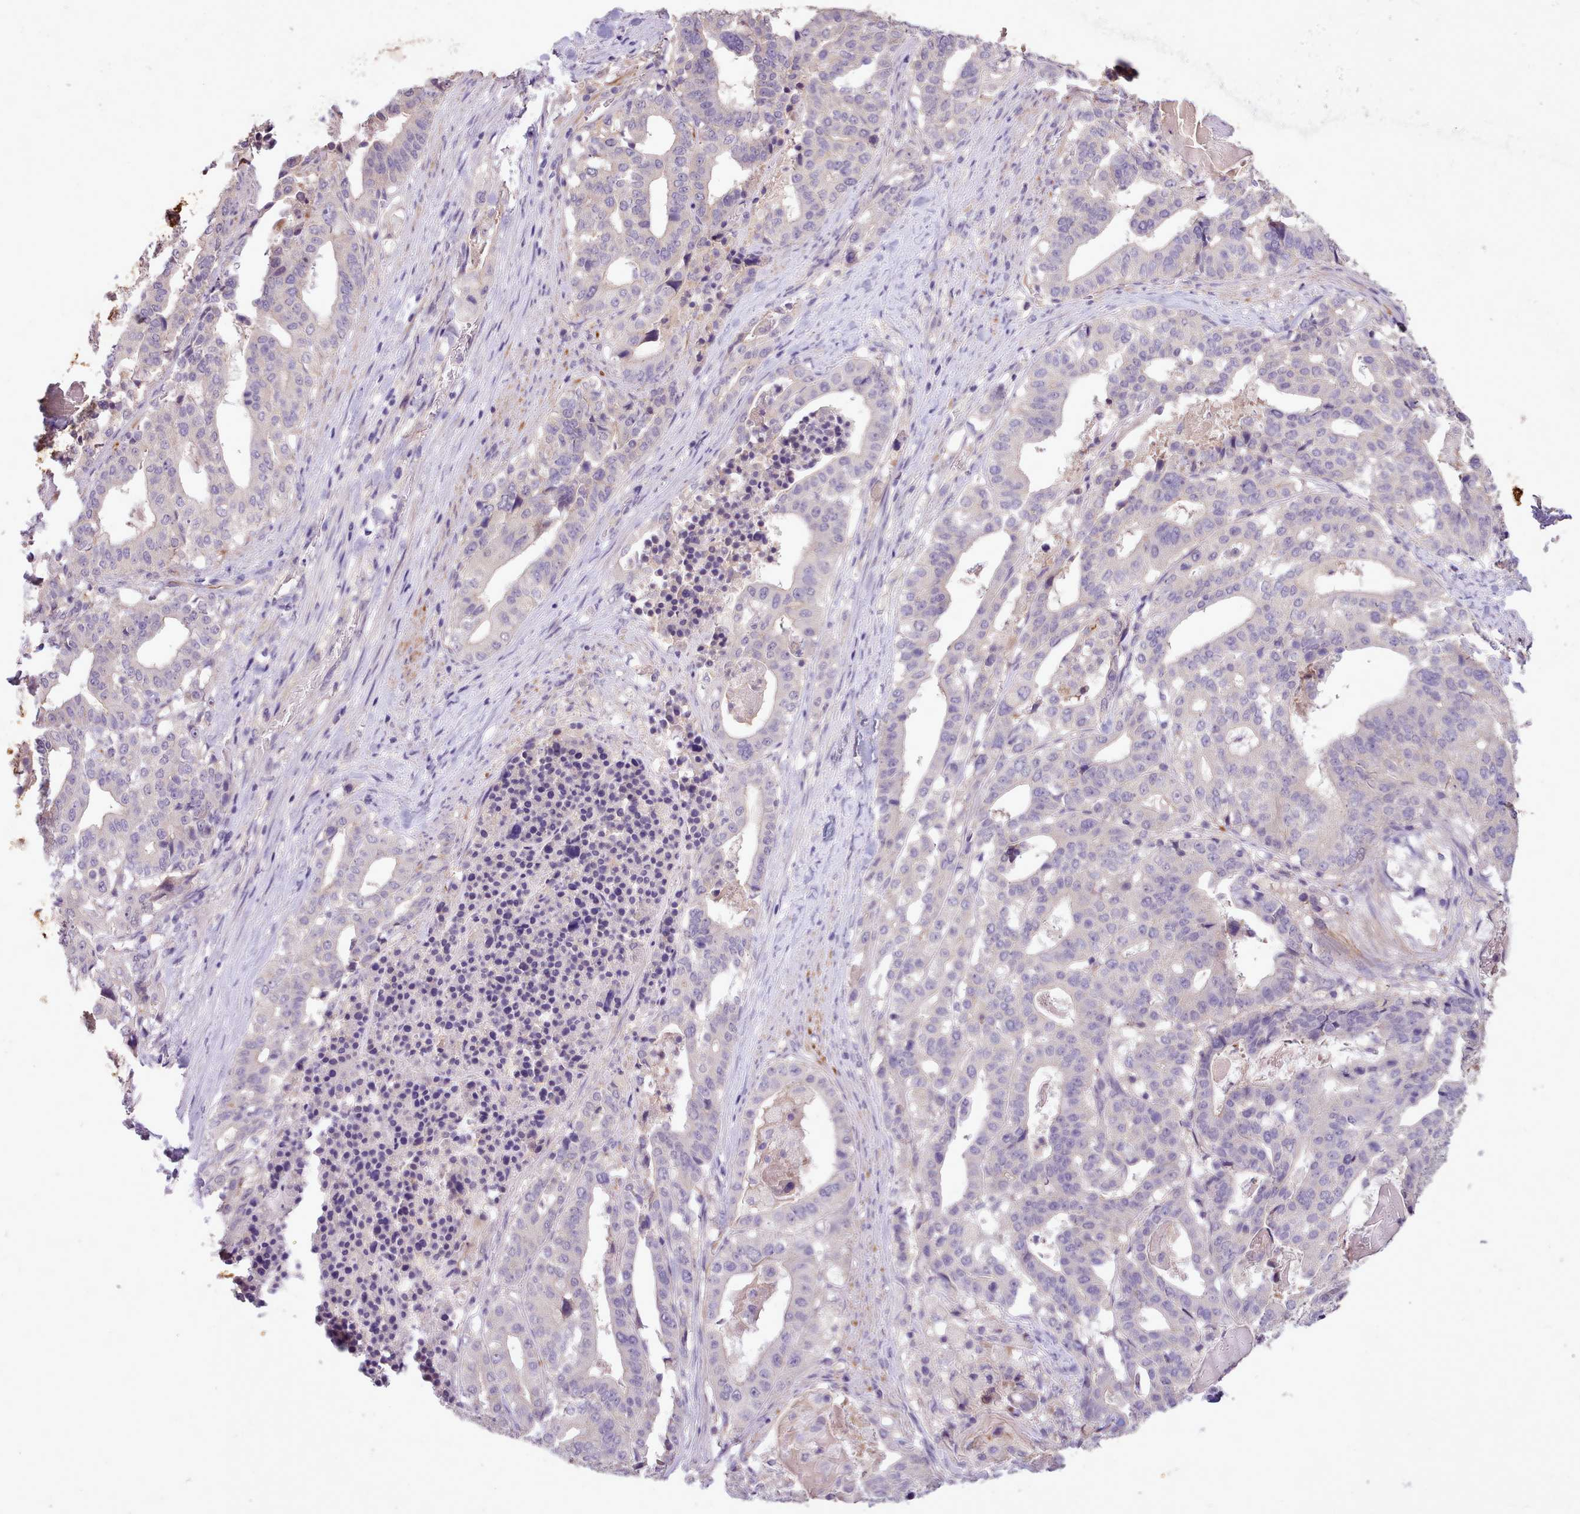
{"staining": {"intensity": "negative", "quantity": "none", "location": "none"}, "tissue": "stomach cancer", "cell_type": "Tumor cells", "image_type": "cancer", "snomed": [{"axis": "morphology", "description": "Adenocarcinoma, NOS"}, {"axis": "topography", "description": "Stomach"}], "caption": "IHC of human adenocarcinoma (stomach) demonstrates no expression in tumor cells.", "gene": "ZNF607", "patient": {"sex": "male", "age": 48}}